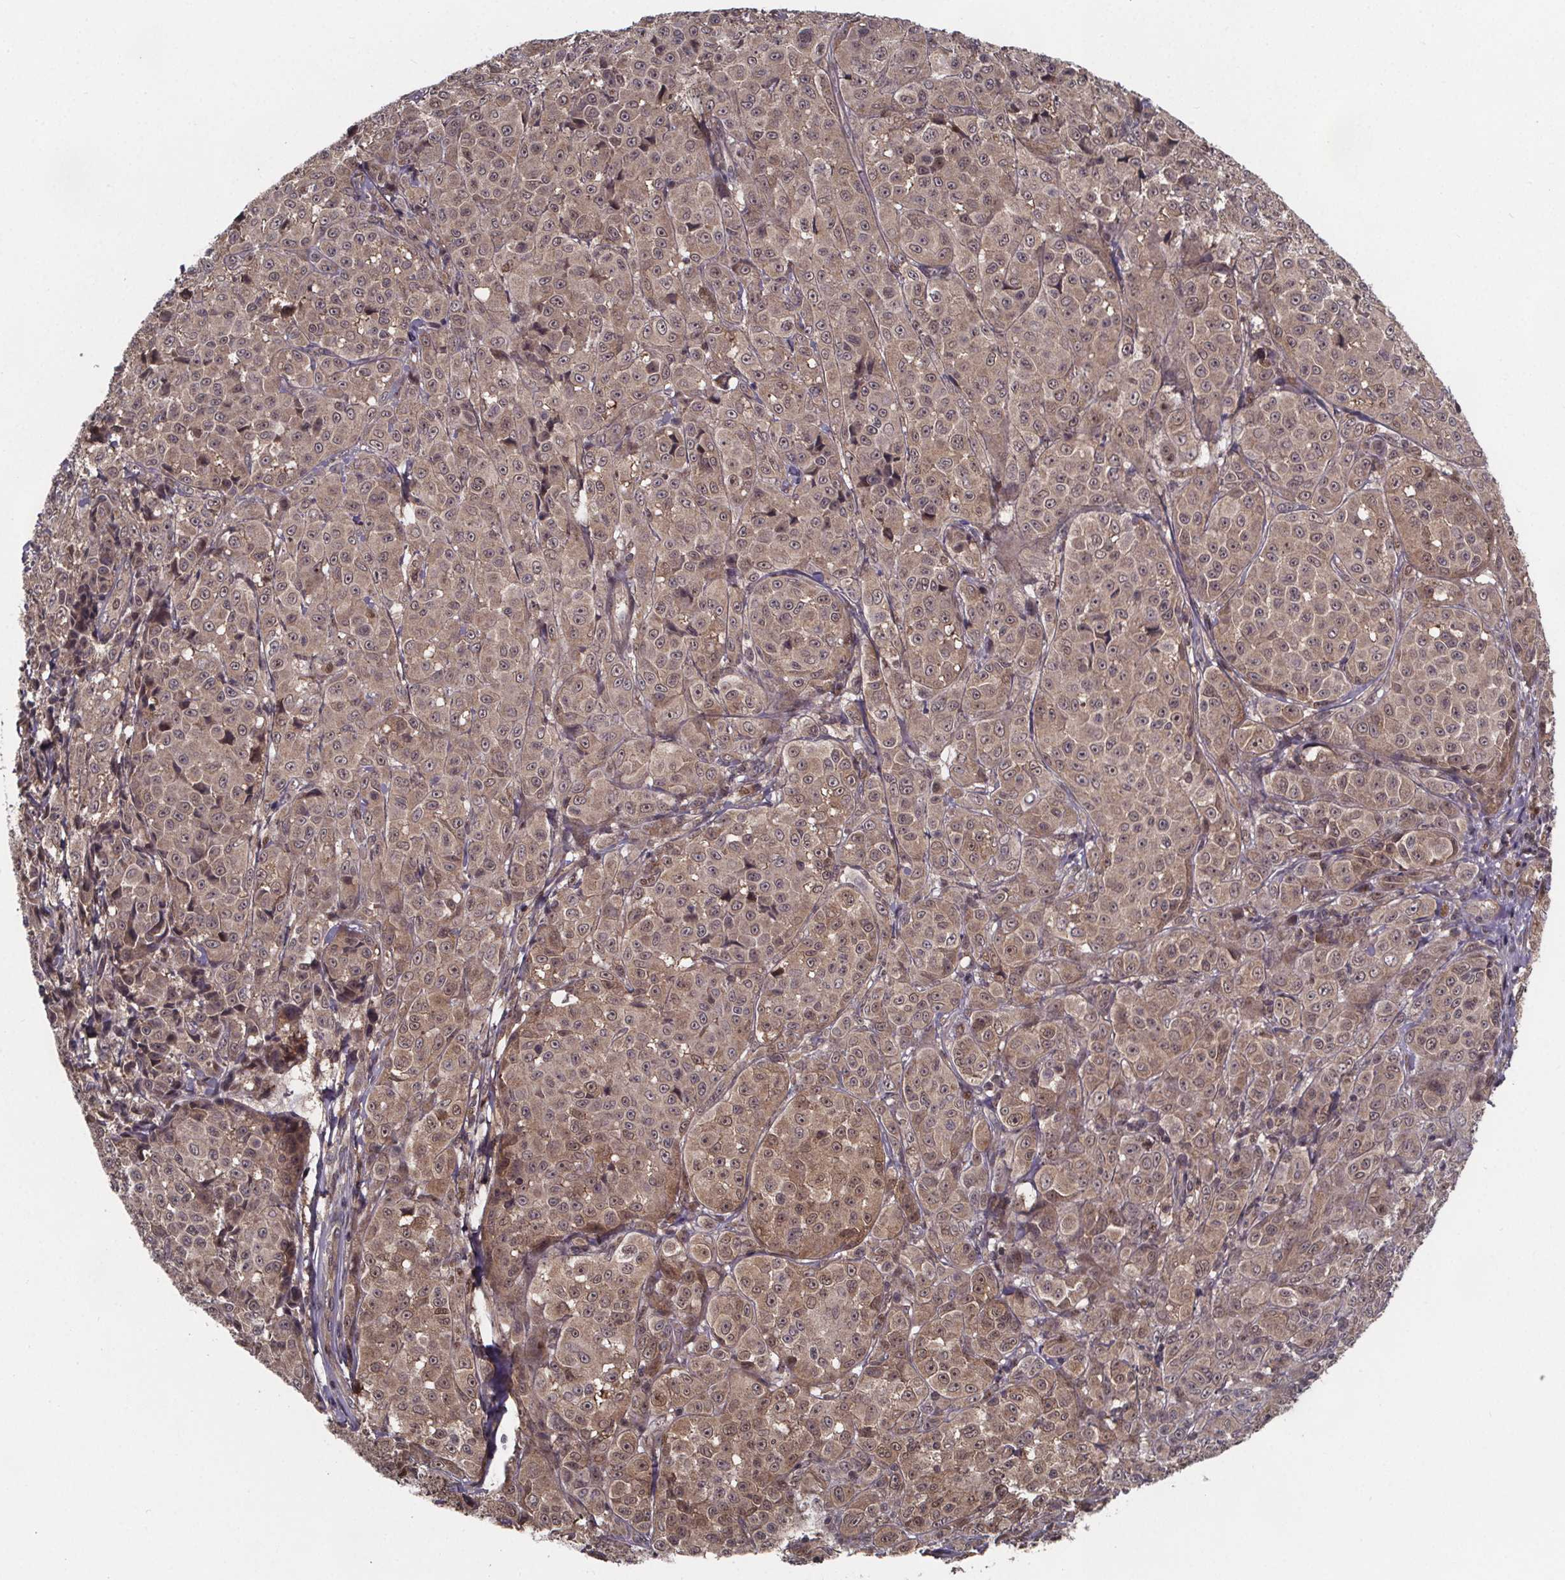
{"staining": {"intensity": "weak", "quantity": ">75%", "location": "cytoplasmic/membranous,nuclear"}, "tissue": "melanoma", "cell_type": "Tumor cells", "image_type": "cancer", "snomed": [{"axis": "morphology", "description": "Malignant melanoma, NOS"}, {"axis": "topography", "description": "Skin"}], "caption": "There is low levels of weak cytoplasmic/membranous and nuclear expression in tumor cells of malignant melanoma, as demonstrated by immunohistochemical staining (brown color).", "gene": "FN3KRP", "patient": {"sex": "male", "age": 89}}